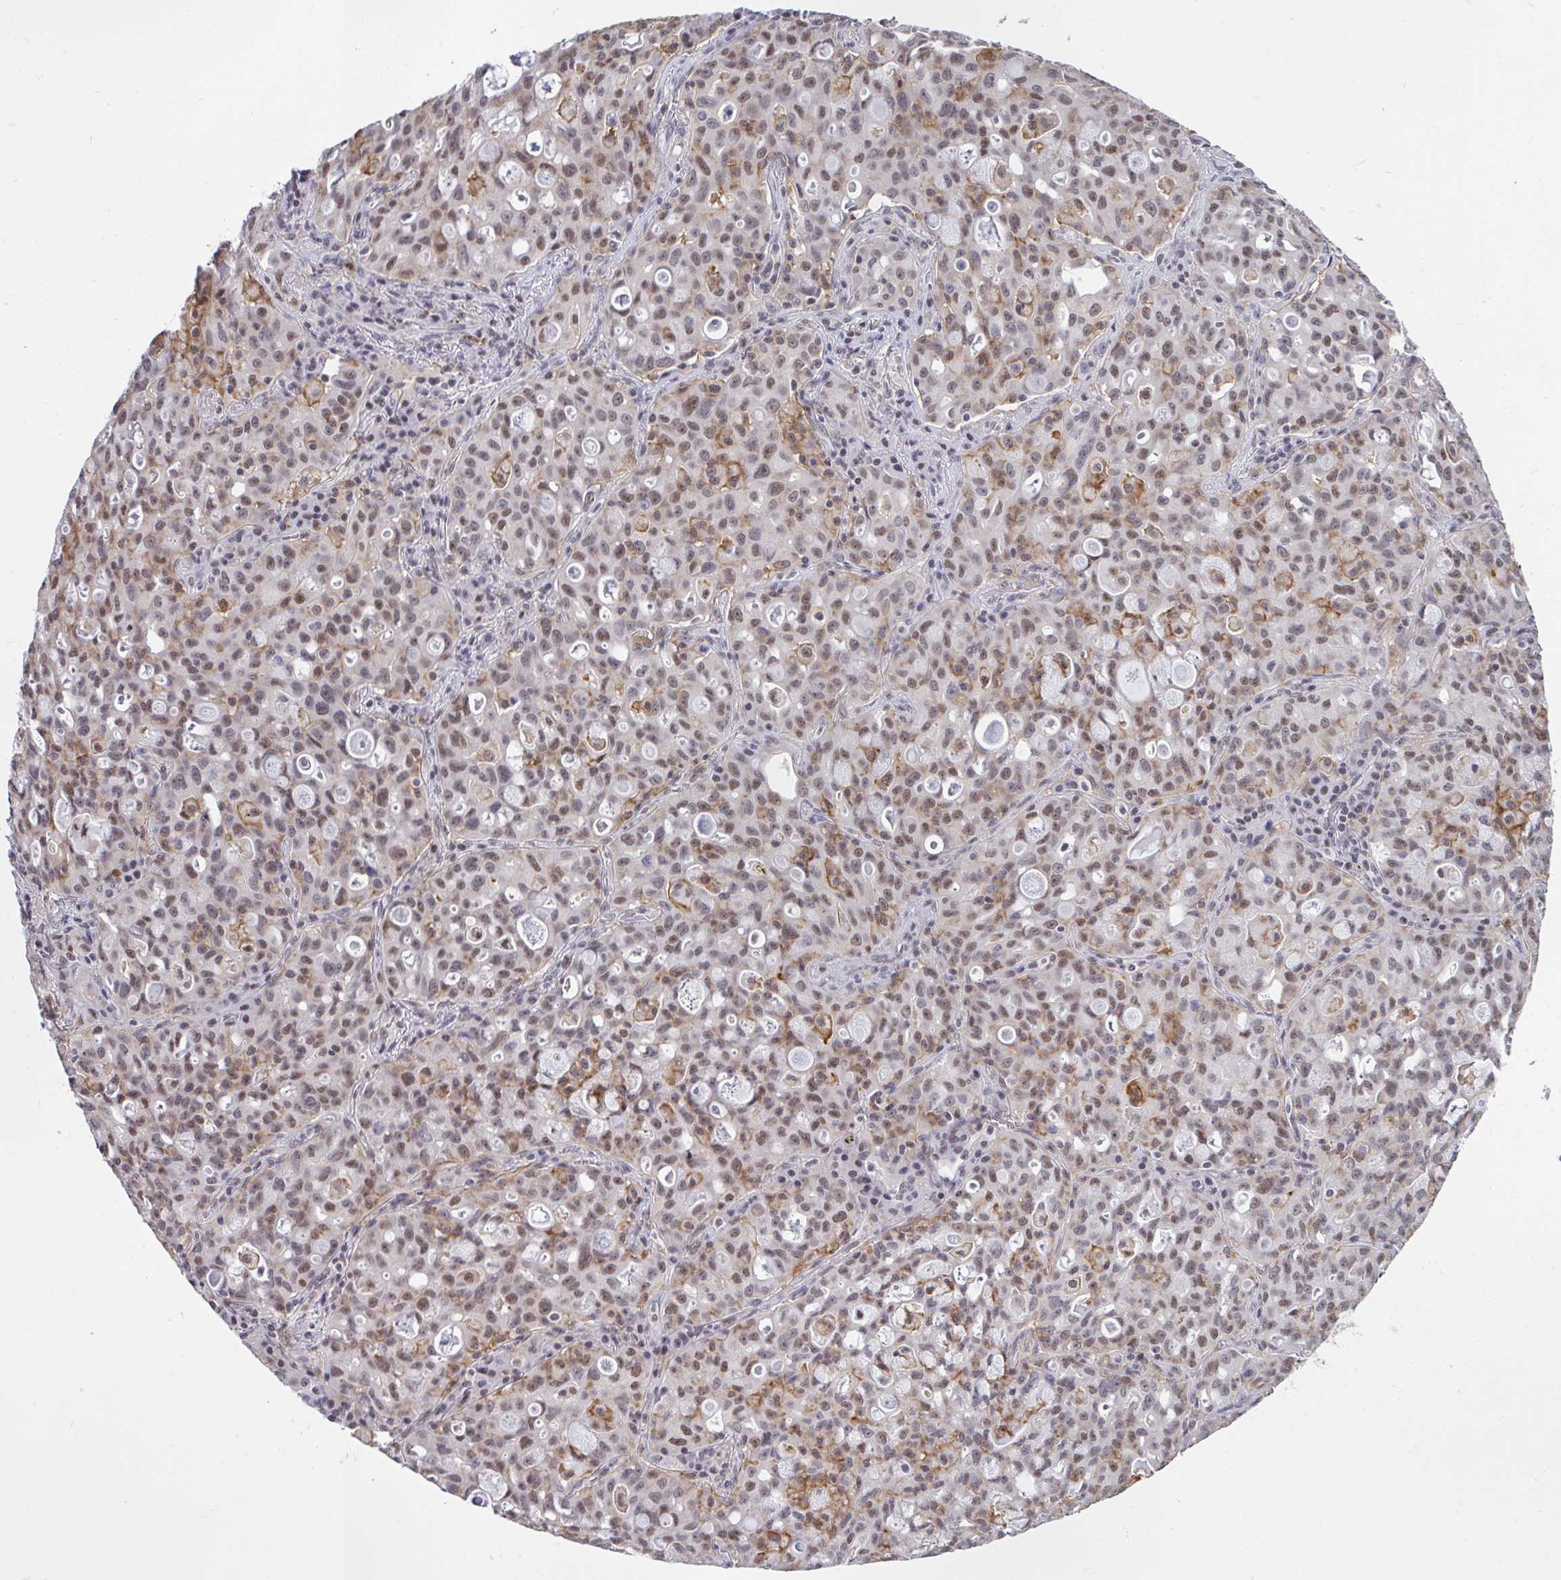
{"staining": {"intensity": "moderate", "quantity": ">75%", "location": "cytoplasmic/membranous,nuclear"}, "tissue": "lung cancer", "cell_type": "Tumor cells", "image_type": "cancer", "snomed": [{"axis": "morphology", "description": "Adenocarcinoma, NOS"}, {"axis": "topography", "description": "Lung"}], "caption": "Human lung adenocarcinoma stained for a protein (brown) shows moderate cytoplasmic/membranous and nuclear positive expression in approximately >75% of tumor cells.", "gene": "OR6K3", "patient": {"sex": "female", "age": 44}}